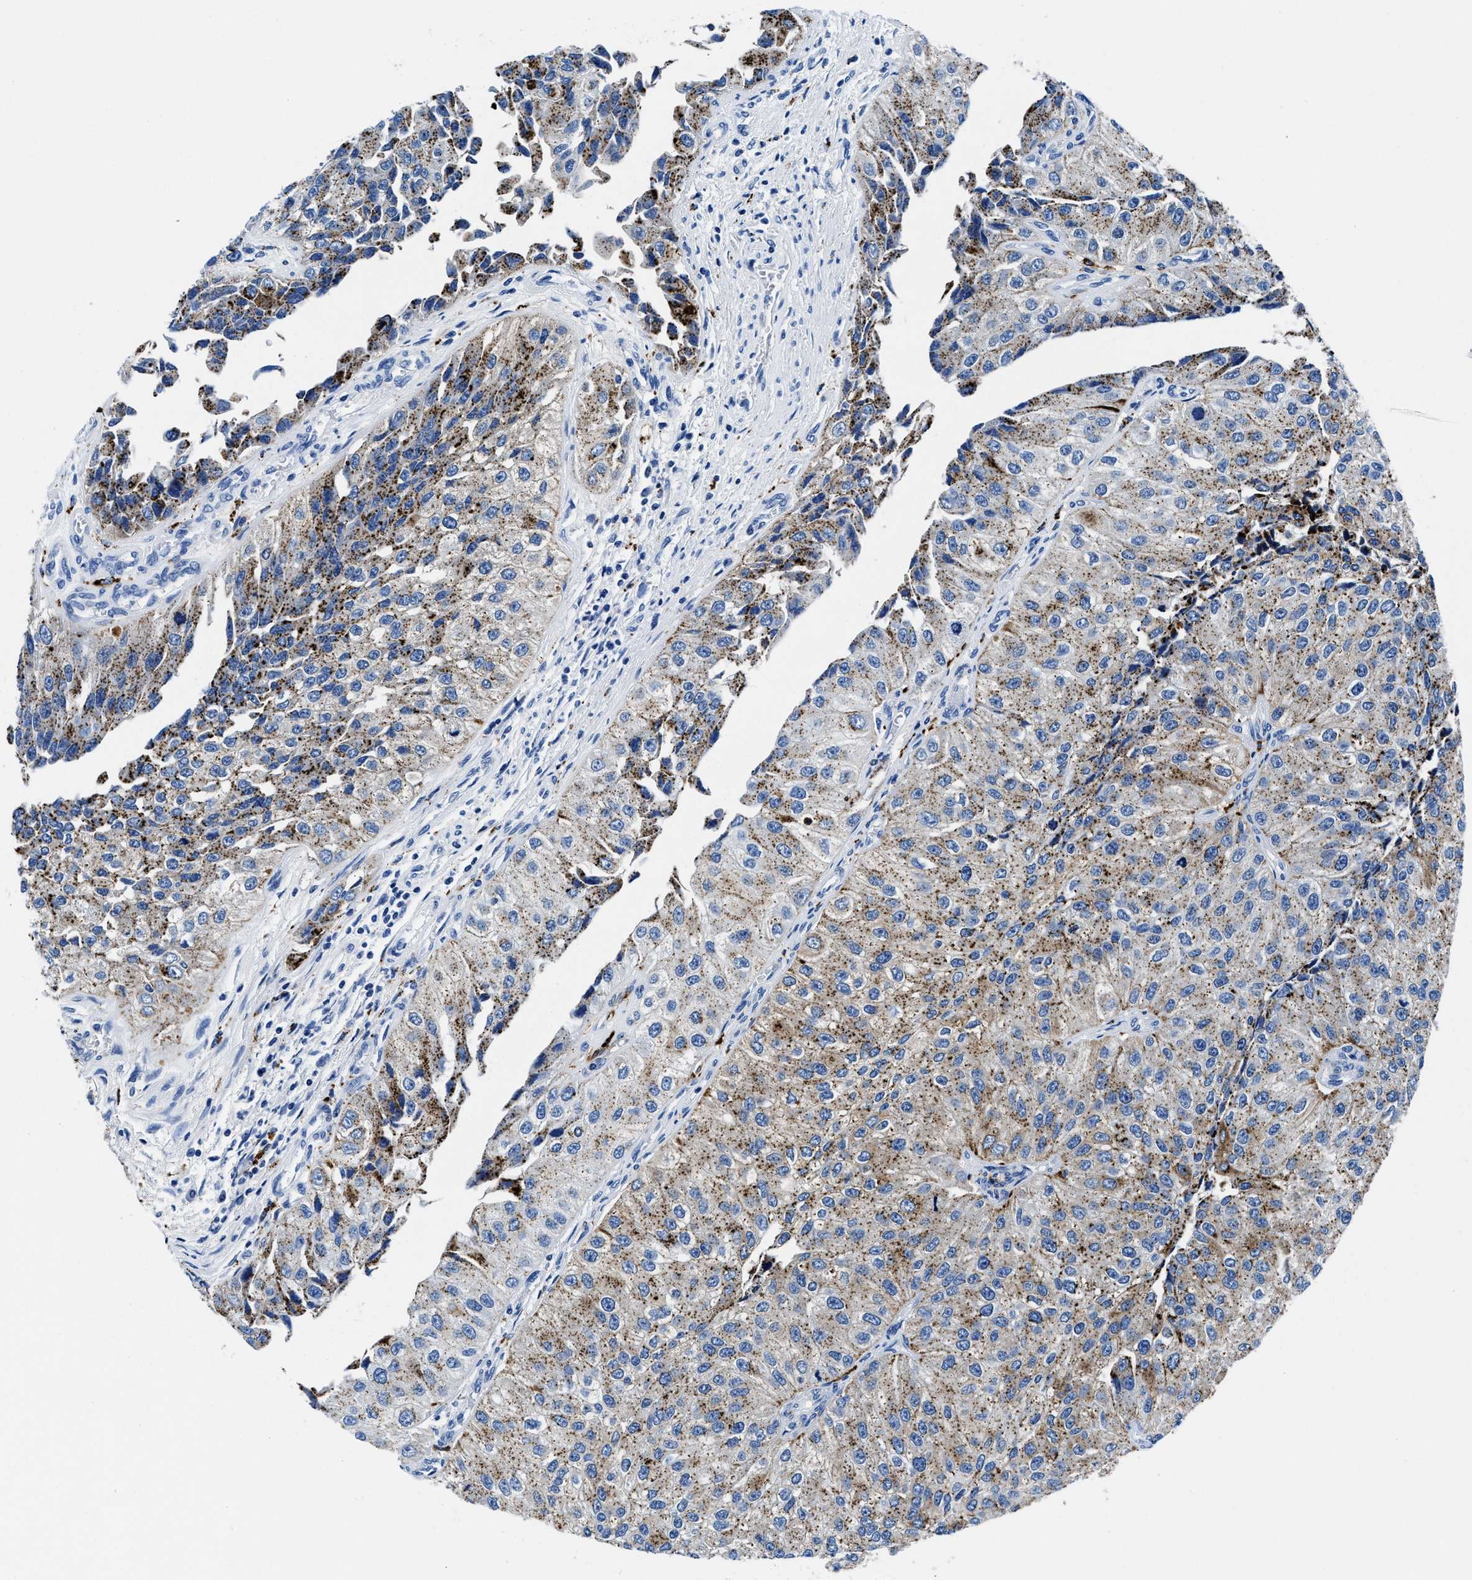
{"staining": {"intensity": "moderate", "quantity": ">75%", "location": "cytoplasmic/membranous"}, "tissue": "urothelial cancer", "cell_type": "Tumor cells", "image_type": "cancer", "snomed": [{"axis": "morphology", "description": "Urothelial carcinoma, High grade"}, {"axis": "topography", "description": "Kidney"}, {"axis": "topography", "description": "Urinary bladder"}], "caption": "About >75% of tumor cells in human urothelial carcinoma (high-grade) exhibit moderate cytoplasmic/membranous protein positivity as visualized by brown immunohistochemical staining.", "gene": "OR14K1", "patient": {"sex": "male", "age": 77}}